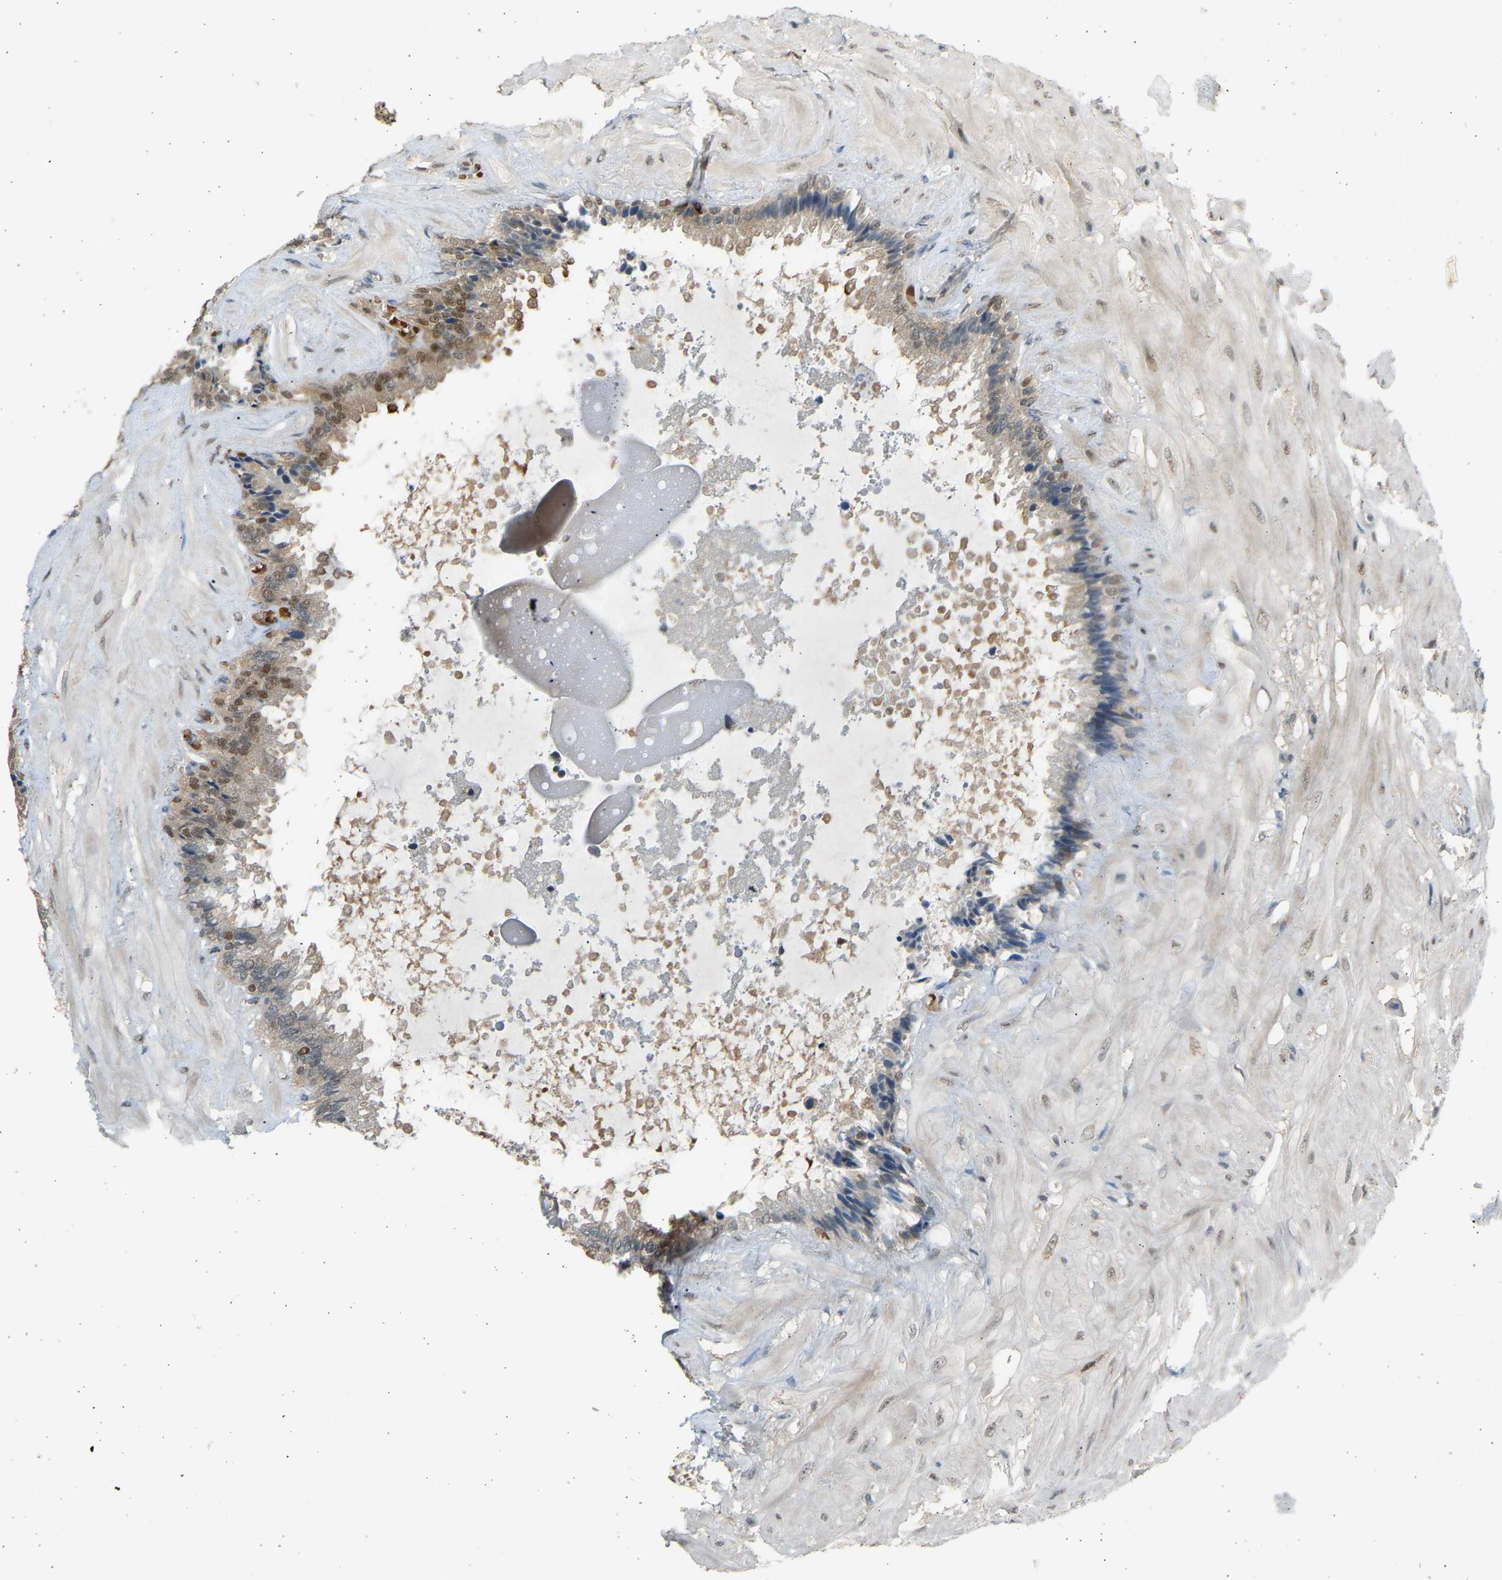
{"staining": {"intensity": "moderate", "quantity": ">75%", "location": "cytoplasmic/membranous,nuclear"}, "tissue": "seminal vesicle", "cell_type": "Glandular cells", "image_type": "normal", "snomed": [{"axis": "morphology", "description": "Normal tissue, NOS"}, {"axis": "topography", "description": "Seminal veicle"}], "caption": "Immunohistochemistry photomicrograph of normal seminal vesicle stained for a protein (brown), which demonstrates medium levels of moderate cytoplasmic/membranous,nuclear expression in approximately >75% of glandular cells.", "gene": "BIRC2", "patient": {"sex": "male", "age": 46}}